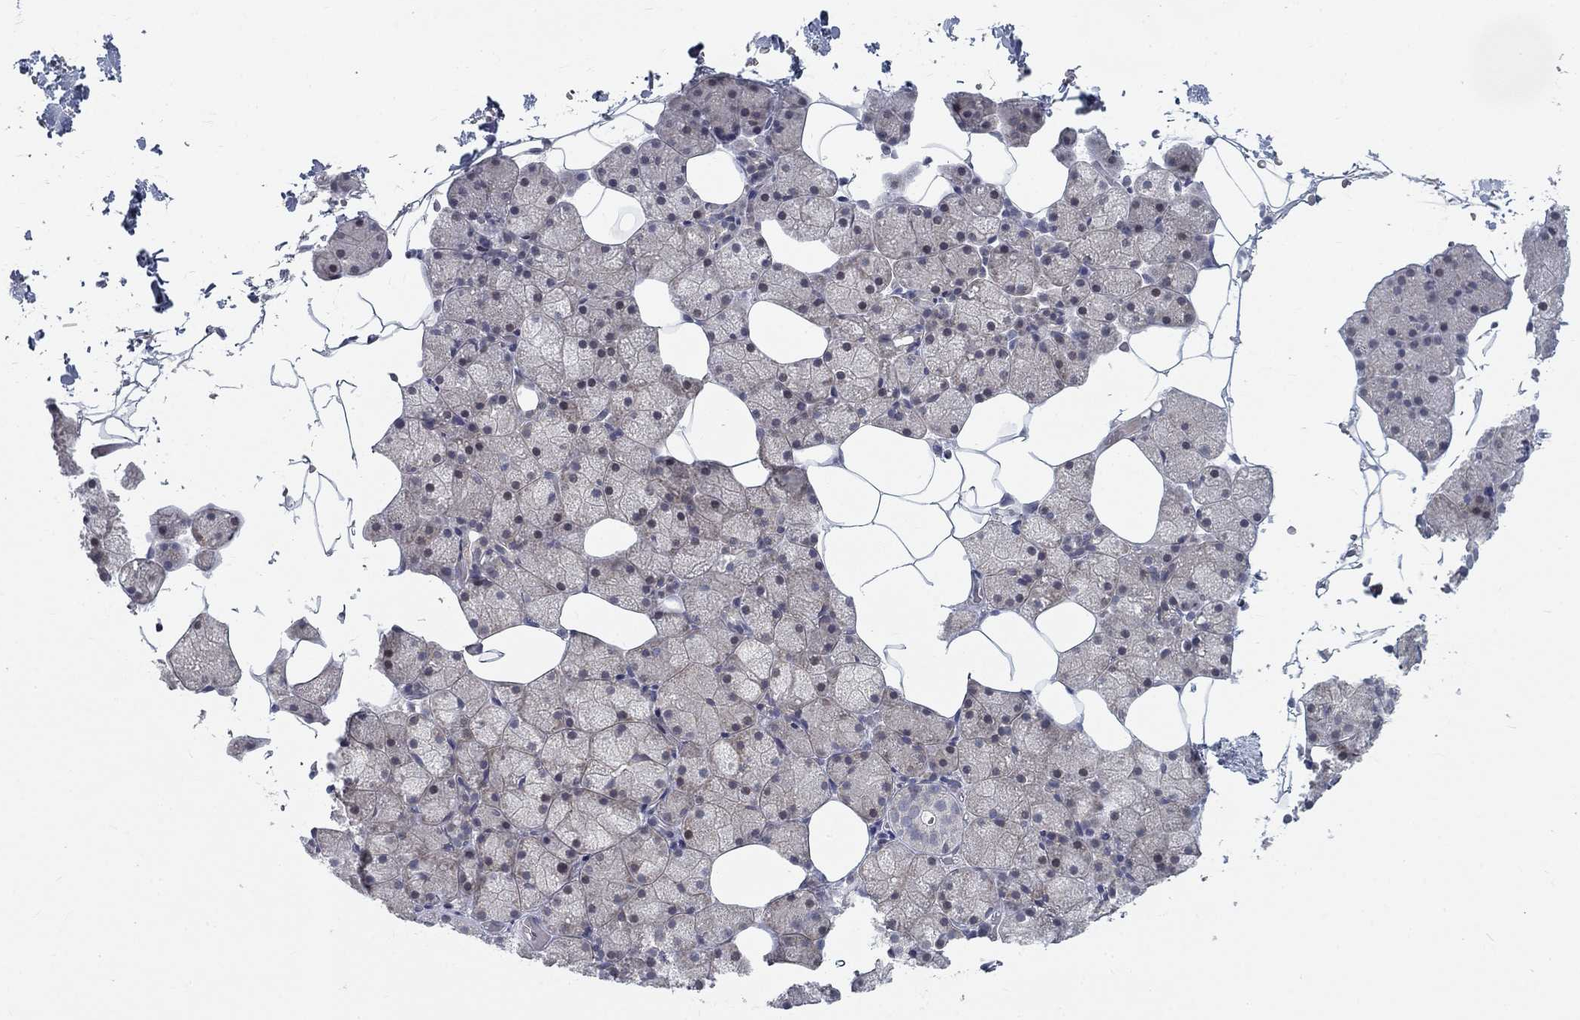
{"staining": {"intensity": "weak", "quantity": "<25%", "location": "cytoplasmic/membranous"}, "tissue": "salivary gland", "cell_type": "Glandular cells", "image_type": "normal", "snomed": [{"axis": "morphology", "description": "Normal tissue, NOS"}, {"axis": "topography", "description": "Salivary gland"}], "caption": "Salivary gland was stained to show a protein in brown. There is no significant positivity in glandular cells.", "gene": "ATP1A3", "patient": {"sex": "male", "age": 38}}